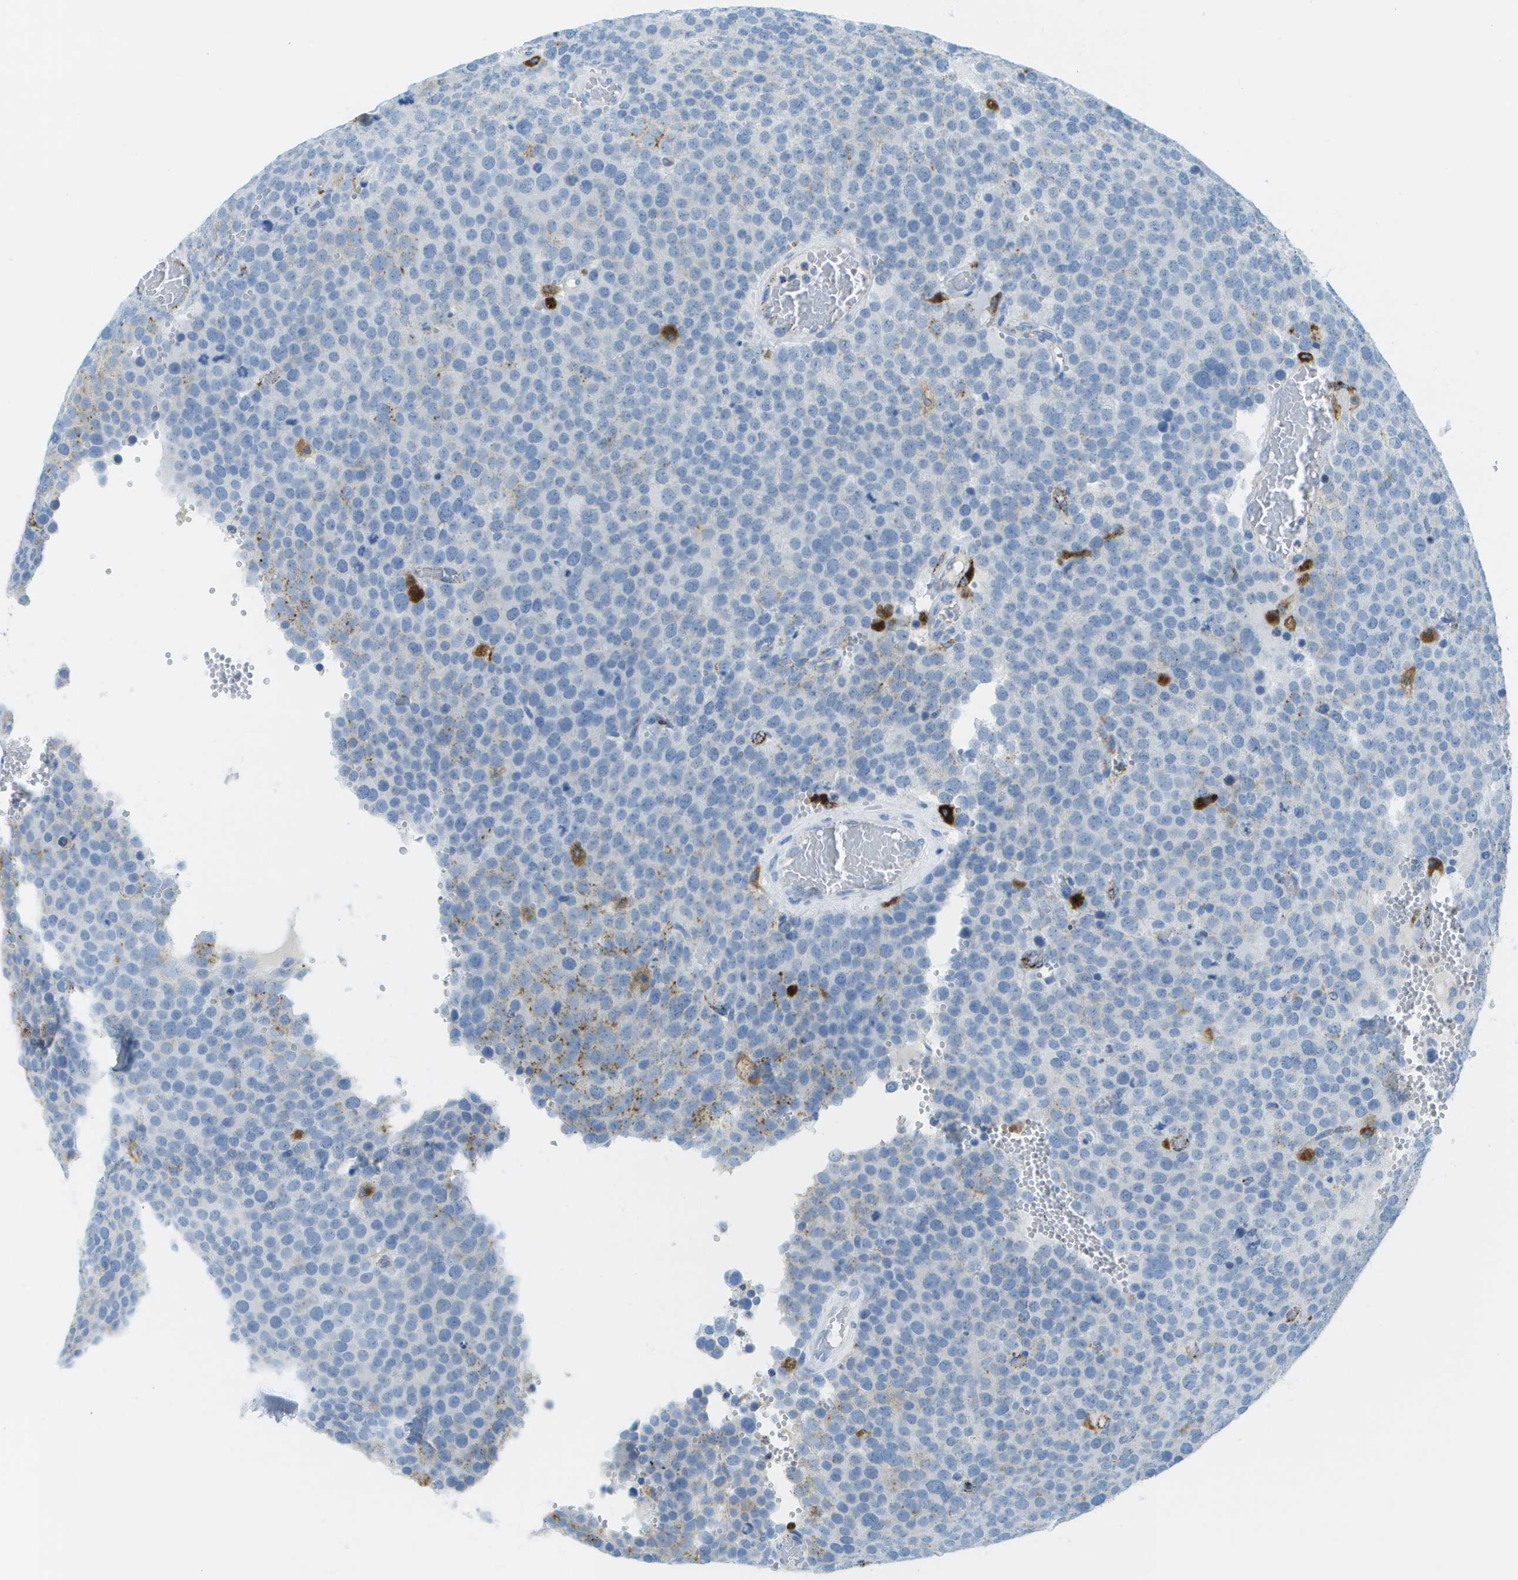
{"staining": {"intensity": "negative", "quantity": "none", "location": "none"}, "tissue": "testis cancer", "cell_type": "Tumor cells", "image_type": "cancer", "snomed": [{"axis": "morphology", "description": "Normal tissue, NOS"}, {"axis": "morphology", "description": "Seminoma, NOS"}, {"axis": "topography", "description": "Testis"}], "caption": "The micrograph shows no significant staining in tumor cells of seminoma (testis). Brightfield microscopy of immunohistochemistry (IHC) stained with DAB (3,3'-diaminobenzidine) (brown) and hematoxylin (blue), captured at high magnification.", "gene": "PRCP", "patient": {"sex": "male", "age": 71}}